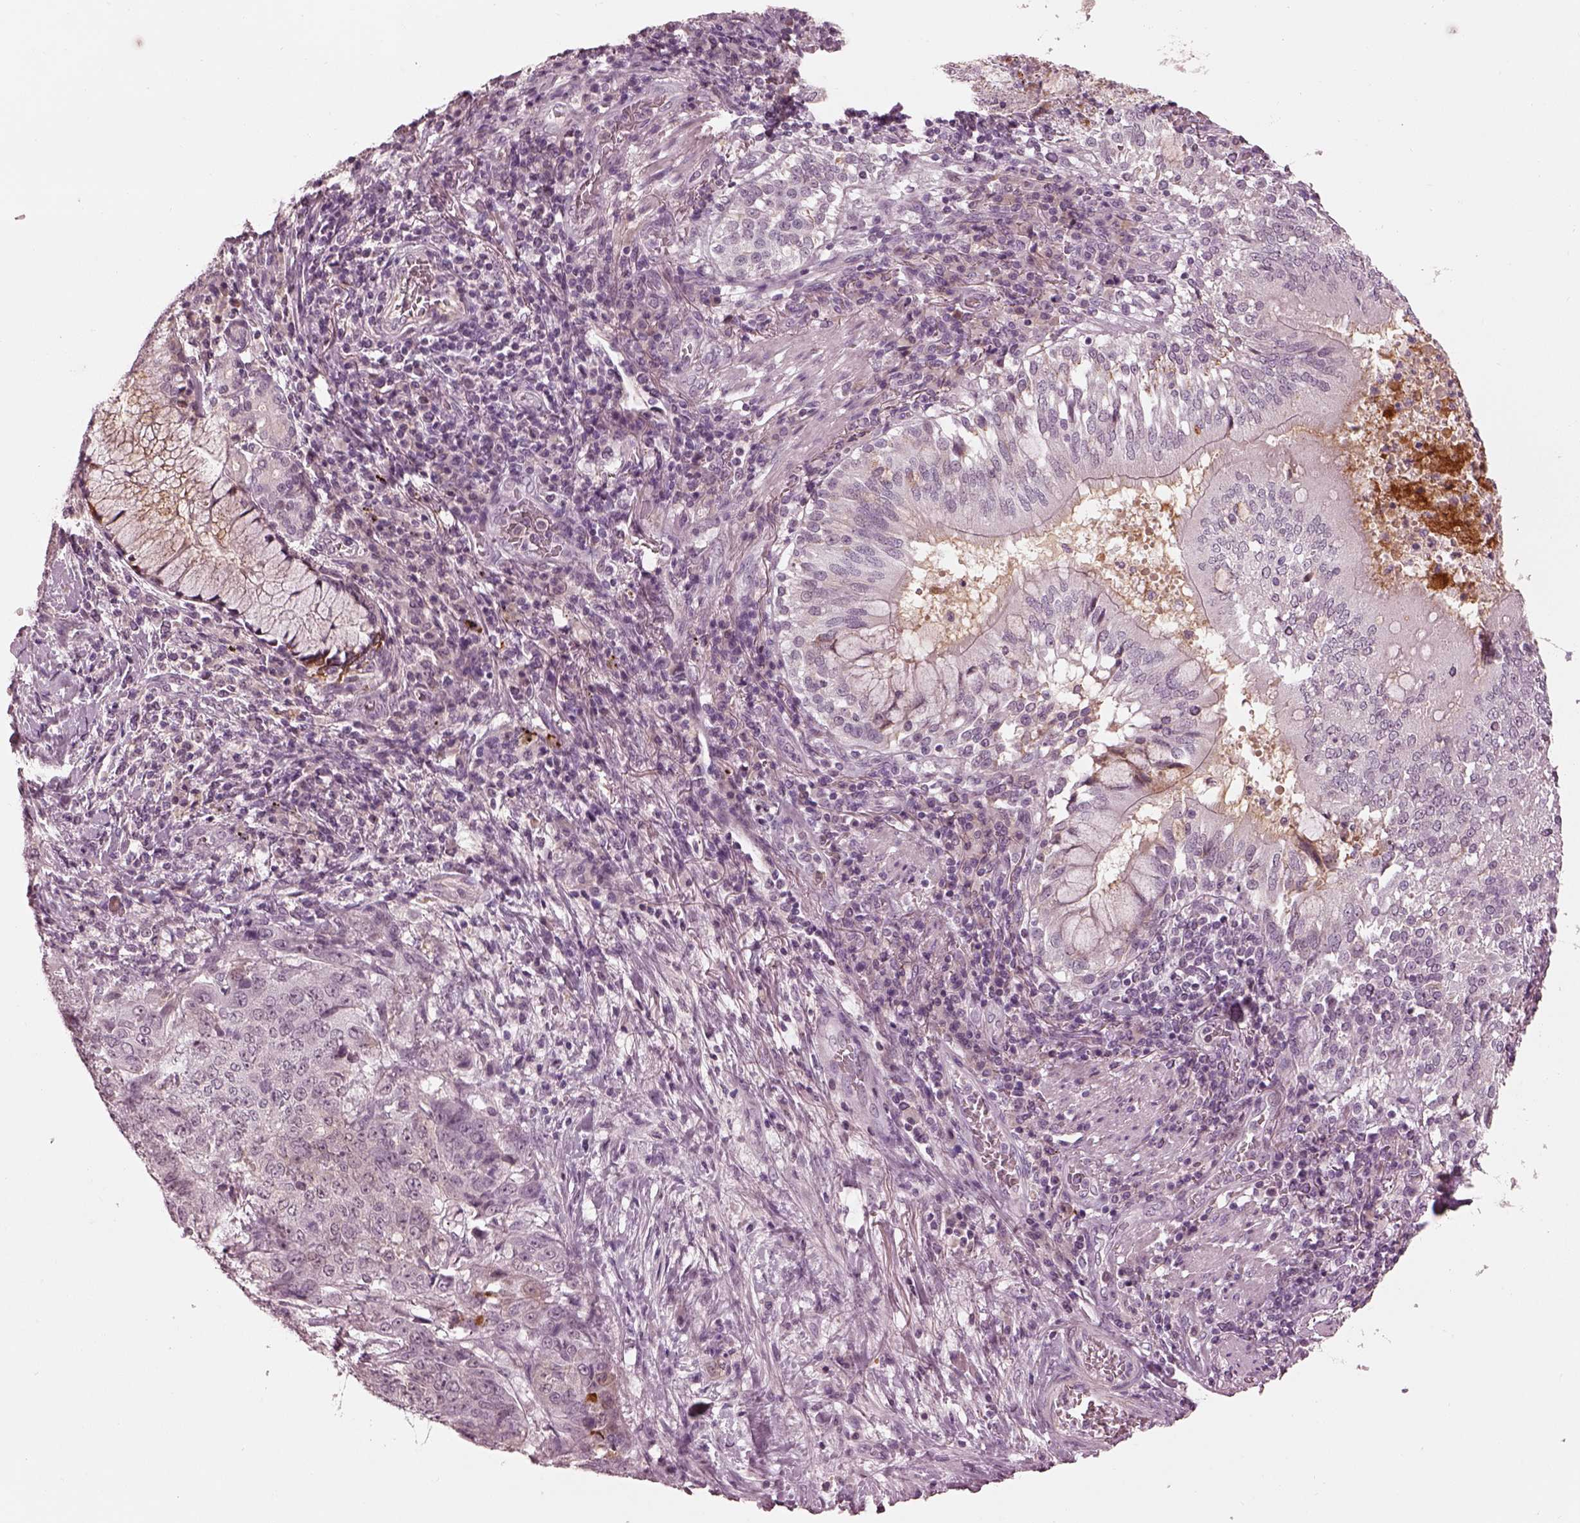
{"staining": {"intensity": "negative", "quantity": "none", "location": "none"}, "tissue": "lung cancer", "cell_type": "Tumor cells", "image_type": "cancer", "snomed": [{"axis": "morphology", "description": "Normal tissue, NOS"}, {"axis": "morphology", "description": "Squamous cell carcinoma, NOS"}, {"axis": "topography", "description": "Bronchus"}, {"axis": "topography", "description": "Lung"}], "caption": "DAB immunohistochemical staining of lung cancer (squamous cell carcinoma) exhibits no significant staining in tumor cells.", "gene": "KCNA2", "patient": {"sex": "male", "age": 64}}